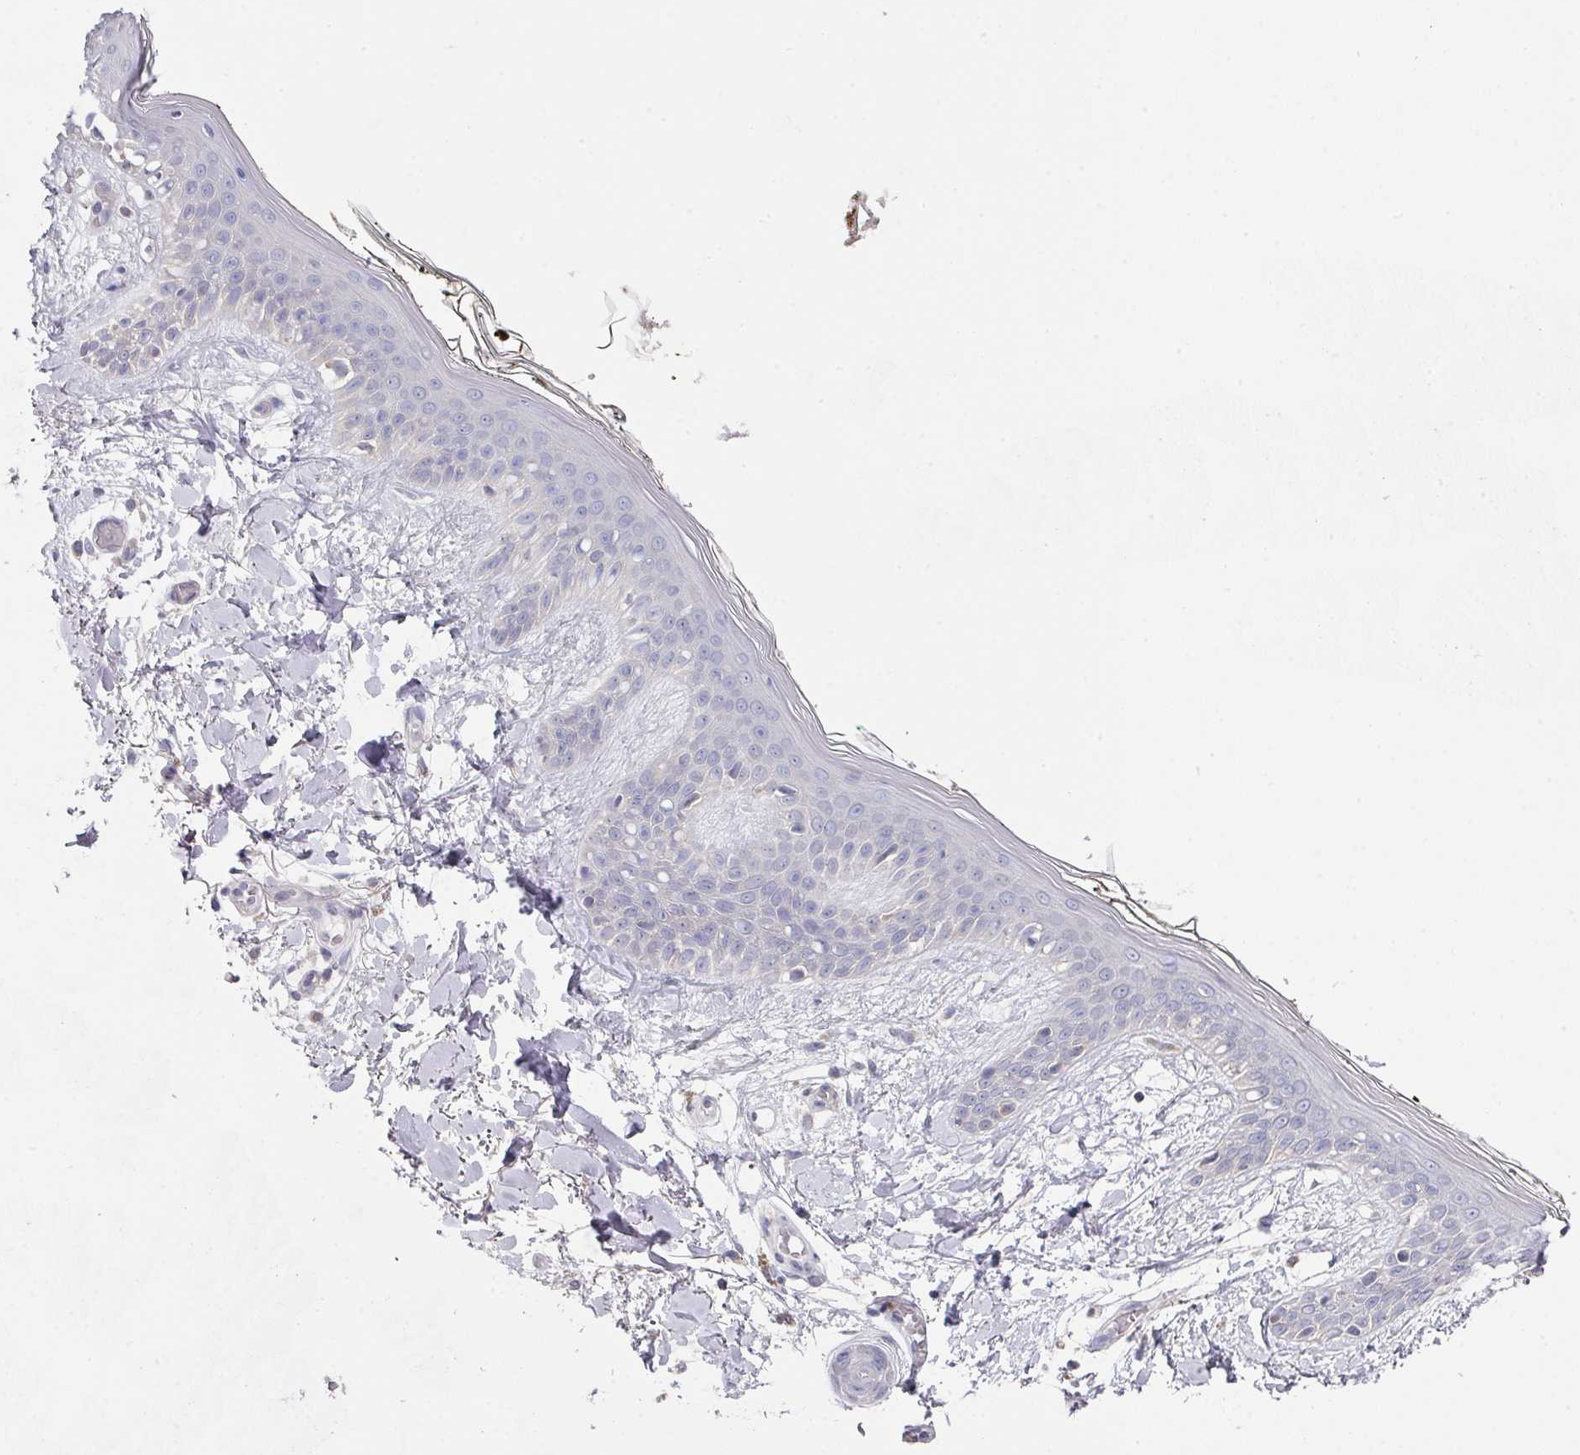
{"staining": {"intensity": "negative", "quantity": "none", "location": "none"}, "tissue": "skin", "cell_type": "Fibroblasts", "image_type": "normal", "snomed": [{"axis": "morphology", "description": "Normal tissue, NOS"}, {"axis": "topography", "description": "Skin"}], "caption": "High power microscopy histopathology image of an immunohistochemistry (IHC) micrograph of normal skin, revealing no significant staining in fibroblasts. Brightfield microscopy of immunohistochemistry (IHC) stained with DAB (brown) and hematoxylin (blue), captured at high magnification.", "gene": "DCAF12L1", "patient": {"sex": "female", "age": 34}}